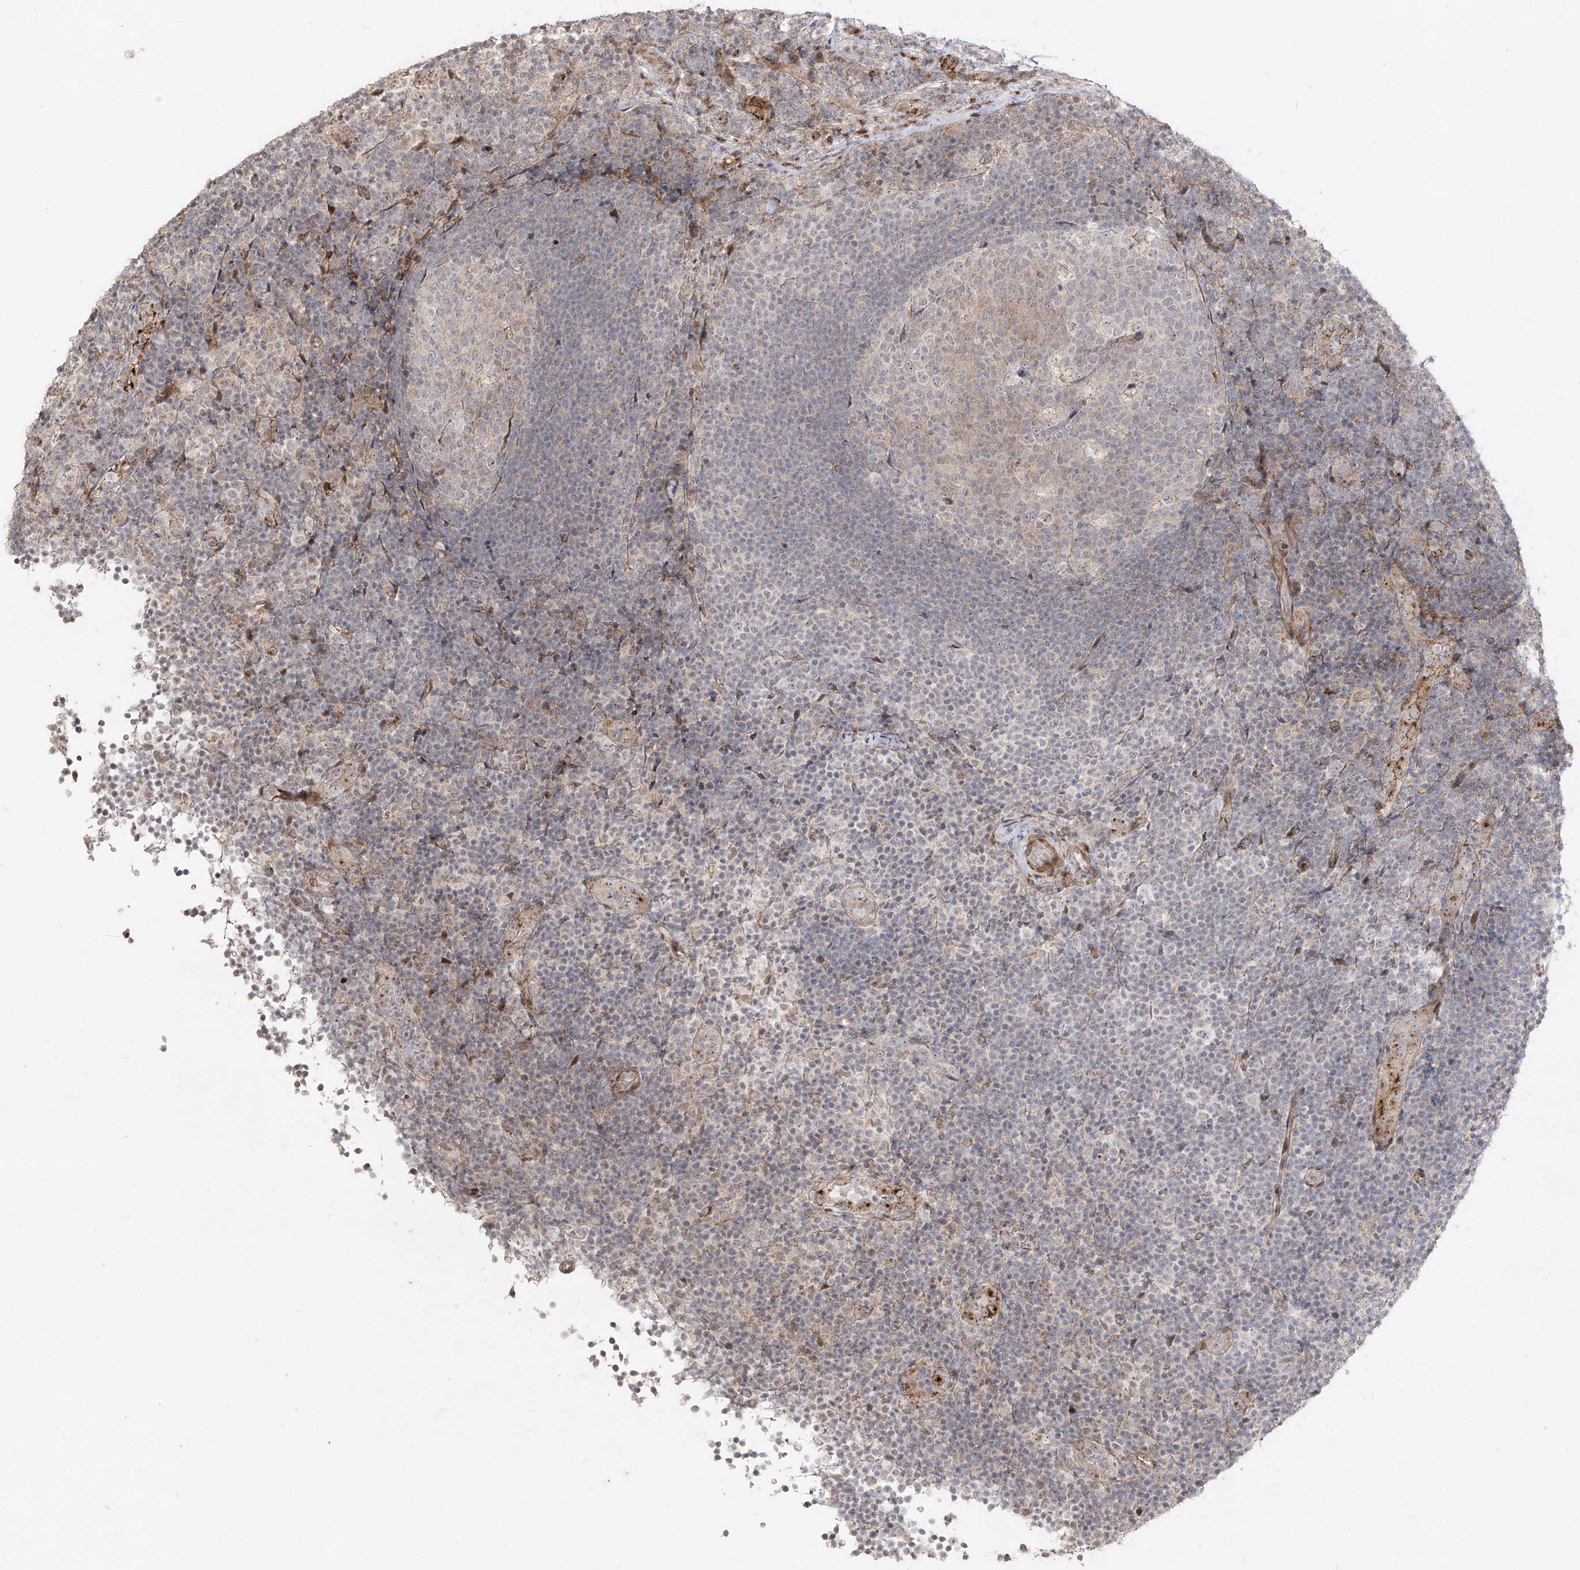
{"staining": {"intensity": "negative", "quantity": "none", "location": "none"}, "tissue": "lymph node", "cell_type": "Germinal center cells", "image_type": "normal", "snomed": [{"axis": "morphology", "description": "Normal tissue, NOS"}, {"axis": "topography", "description": "Lymph node"}], "caption": "There is no significant staining in germinal center cells of lymph node. (DAB (3,3'-diaminobenzidine) immunohistochemistry (IHC) with hematoxylin counter stain).", "gene": "ZNF180", "patient": {"sex": "female", "age": 22}}